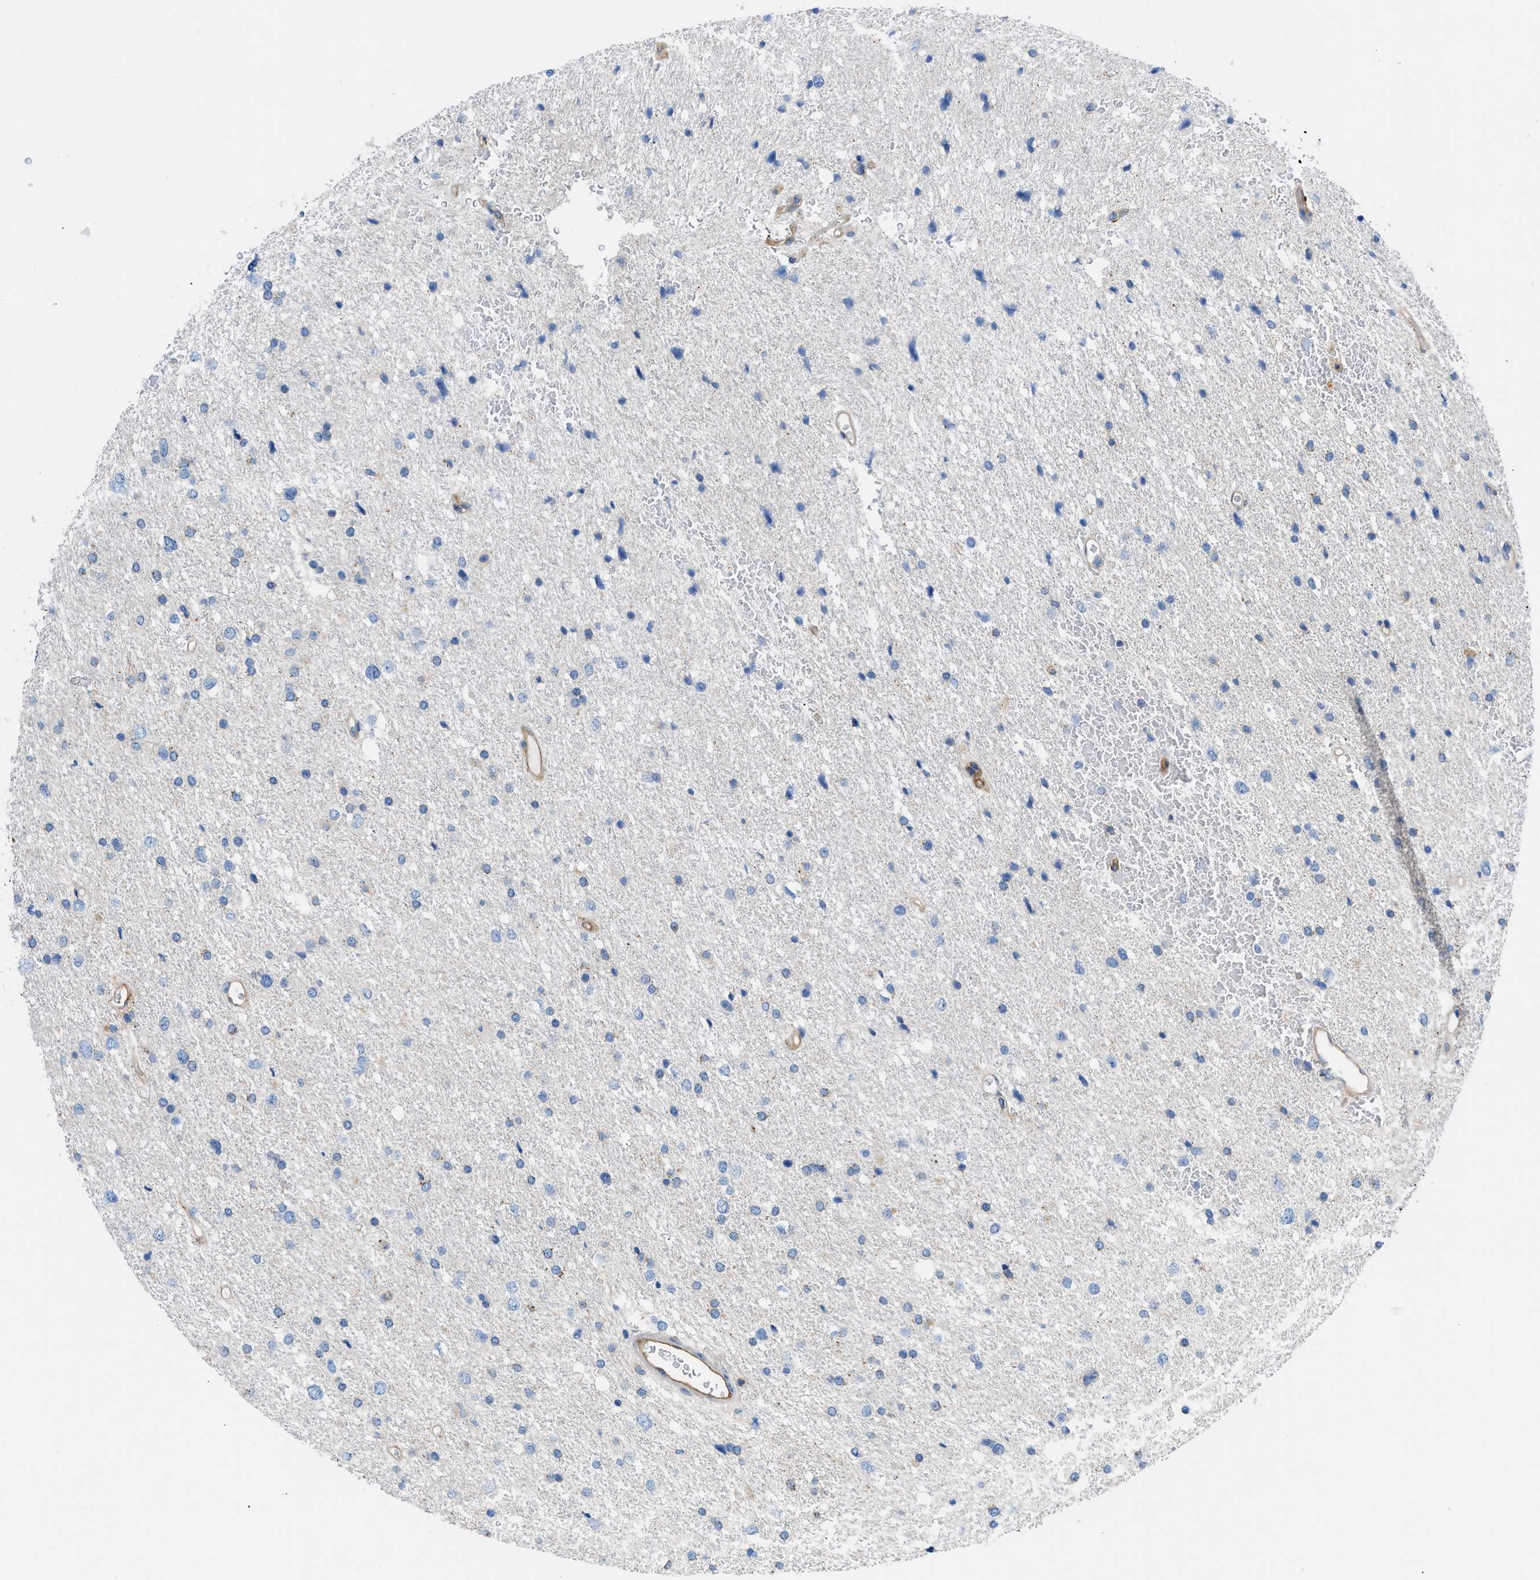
{"staining": {"intensity": "negative", "quantity": "none", "location": "none"}, "tissue": "glioma", "cell_type": "Tumor cells", "image_type": "cancer", "snomed": [{"axis": "morphology", "description": "Glioma, malignant, Low grade"}, {"axis": "topography", "description": "Brain"}], "caption": "A high-resolution image shows IHC staining of malignant low-grade glioma, which shows no significant positivity in tumor cells.", "gene": "ORAI1", "patient": {"sex": "female", "age": 37}}